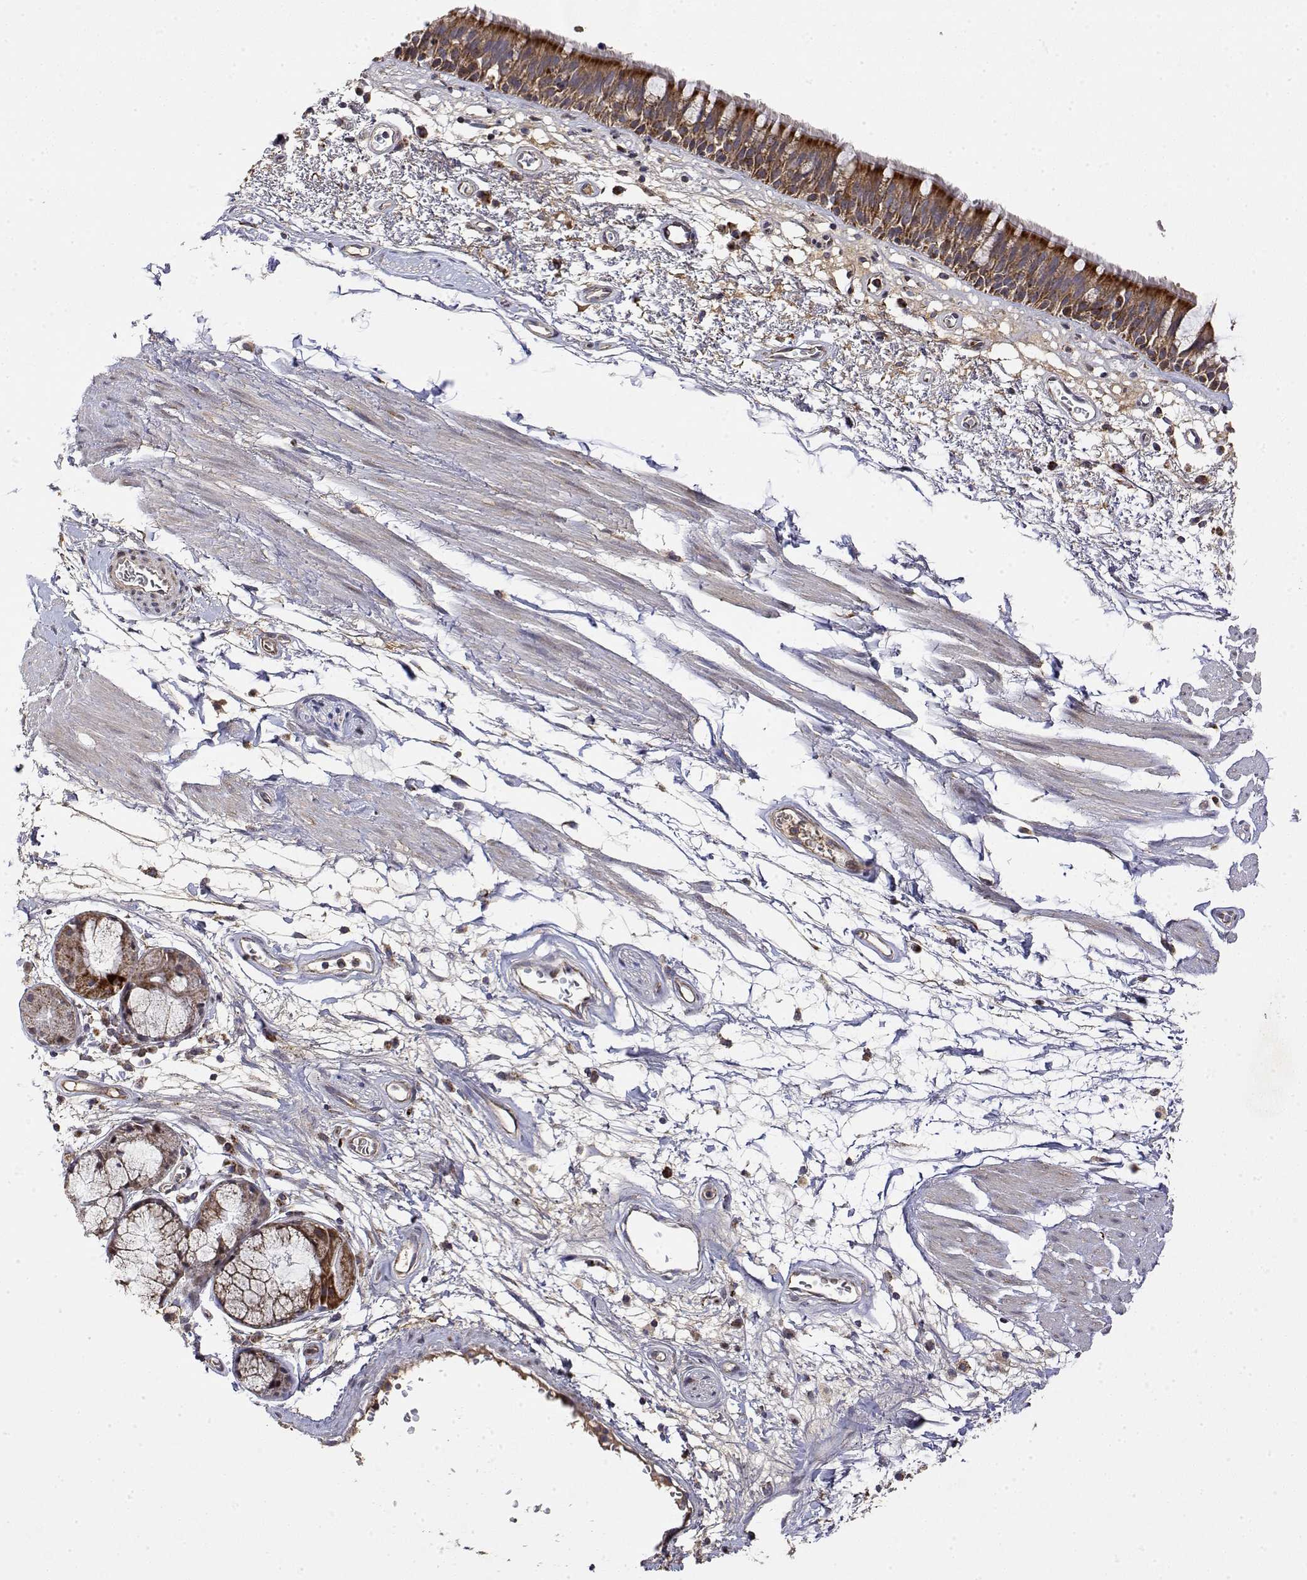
{"staining": {"intensity": "strong", "quantity": ">75%", "location": "cytoplasmic/membranous"}, "tissue": "bronchus", "cell_type": "Respiratory epithelial cells", "image_type": "normal", "snomed": [{"axis": "morphology", "description": "Normal tissue, NOS"}, {"axis": "morphology", "description": "Squamous cell carcinoma, NOS"}, {"axis": "topography", "description": "Cartilage tissue"}, {"axis": "topography", "description": "Bronchus"}, {"axis": "topography", "description": "Lung"}], "caption": "Protein expression analysis of unremarkable human bronchus reveals strong cytoplasmic/membranous staining in about >75% of respiratory epithelial cells. The staining was performed using DAB (3,3'-diaminobenzidine), with brown indicating positive protein expression. Nuclei are stained blue with hematoxylin.", "gene": "GADD45GIP1", "patient": {"sex": "male", "age": 66}}